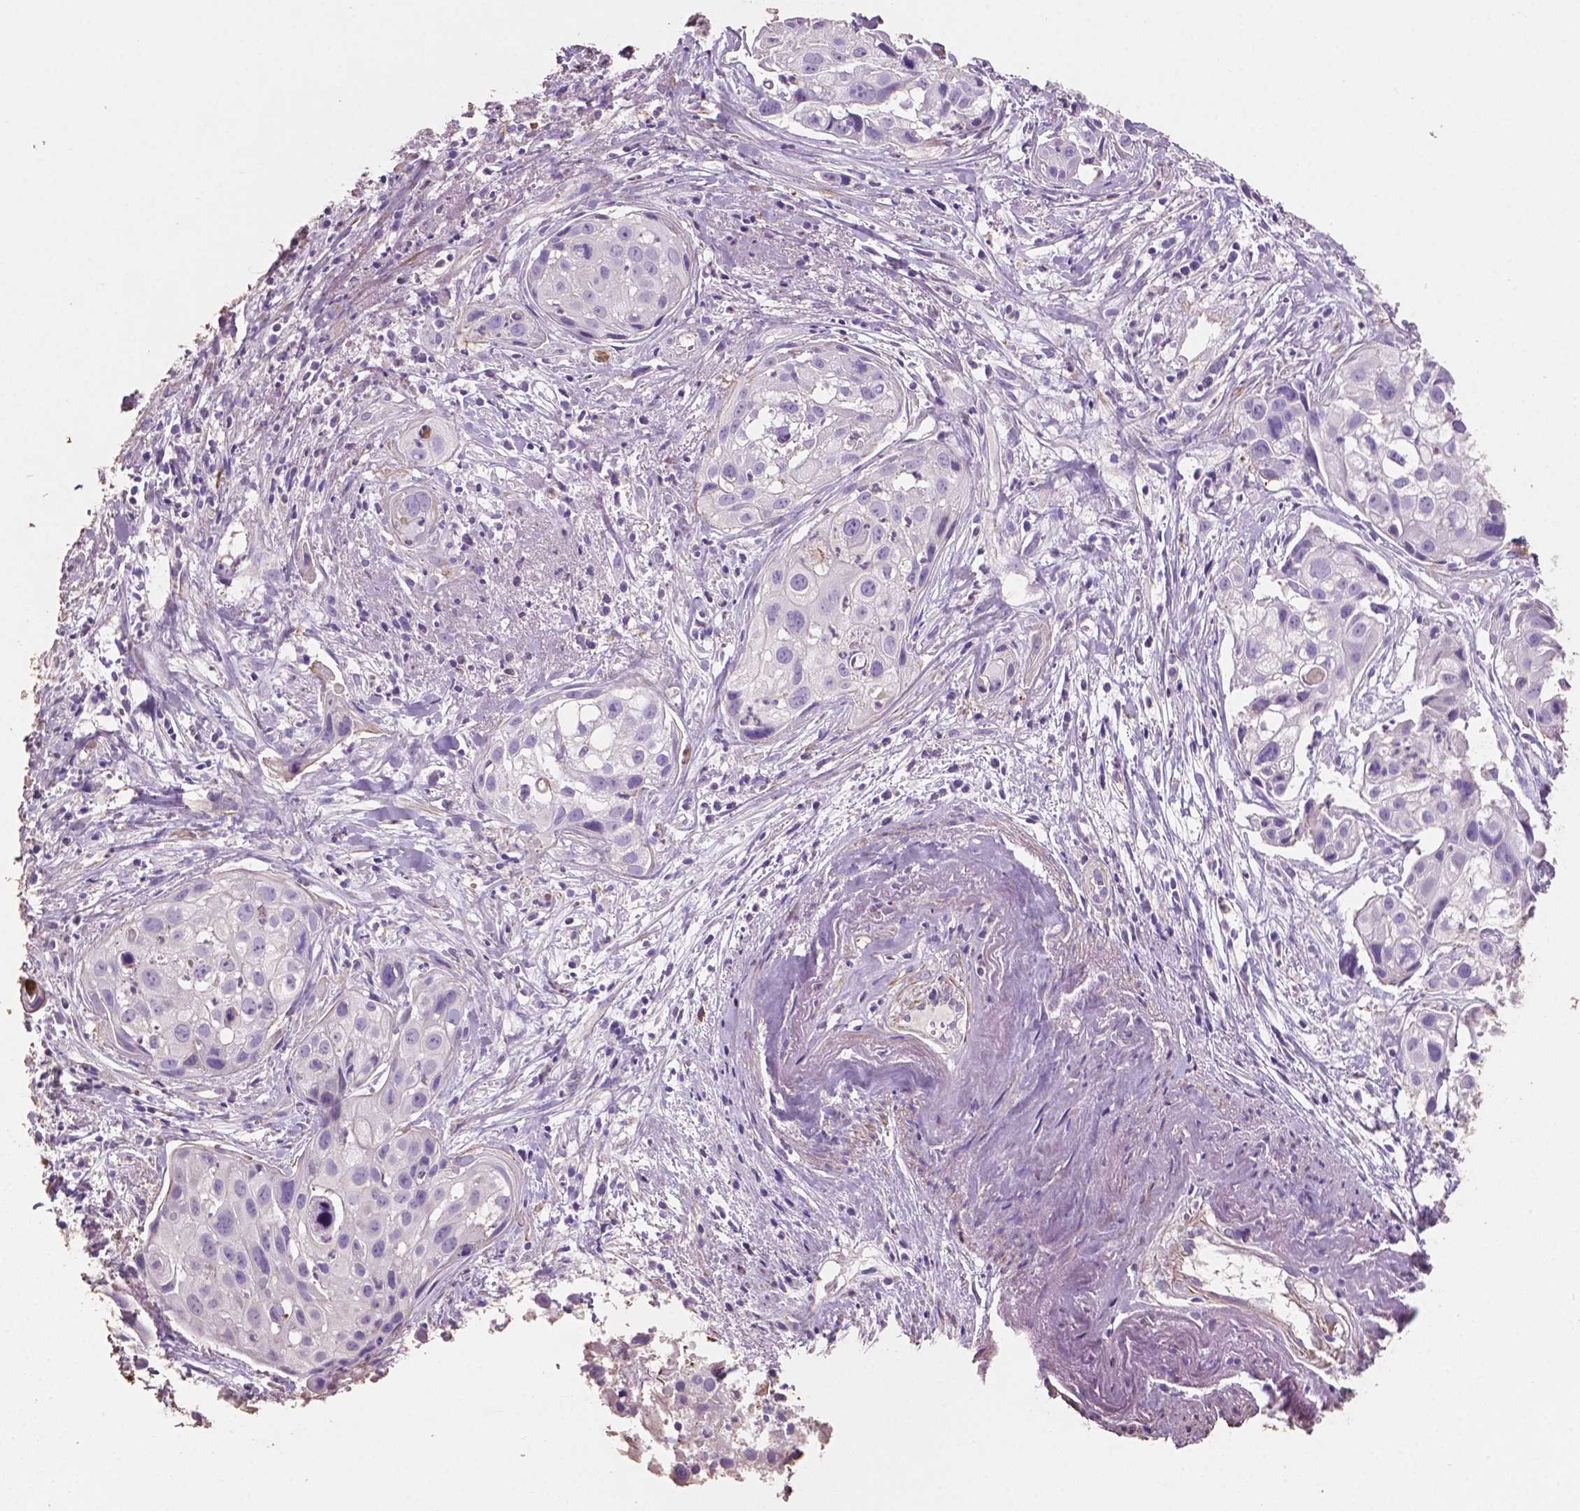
{"staining": {"intensity": "negative", "quantity": "none", "location": "none"}, "tissue": "cervical cancer", "cell_type": "Tumor cells", "image_type": "cancer", "snomed": [{"axis": "morphology", "description": "Squamous cell carcinoma, NOS"}, {"axis": "topography", "description": "Cervix"}], "caption": "This is an IHC image of human squamous cell carcinoma (cervical). There is no expression in tumor cells.", "gene": "COMMD4", "patient": {"sex": "female", "age": 53}}